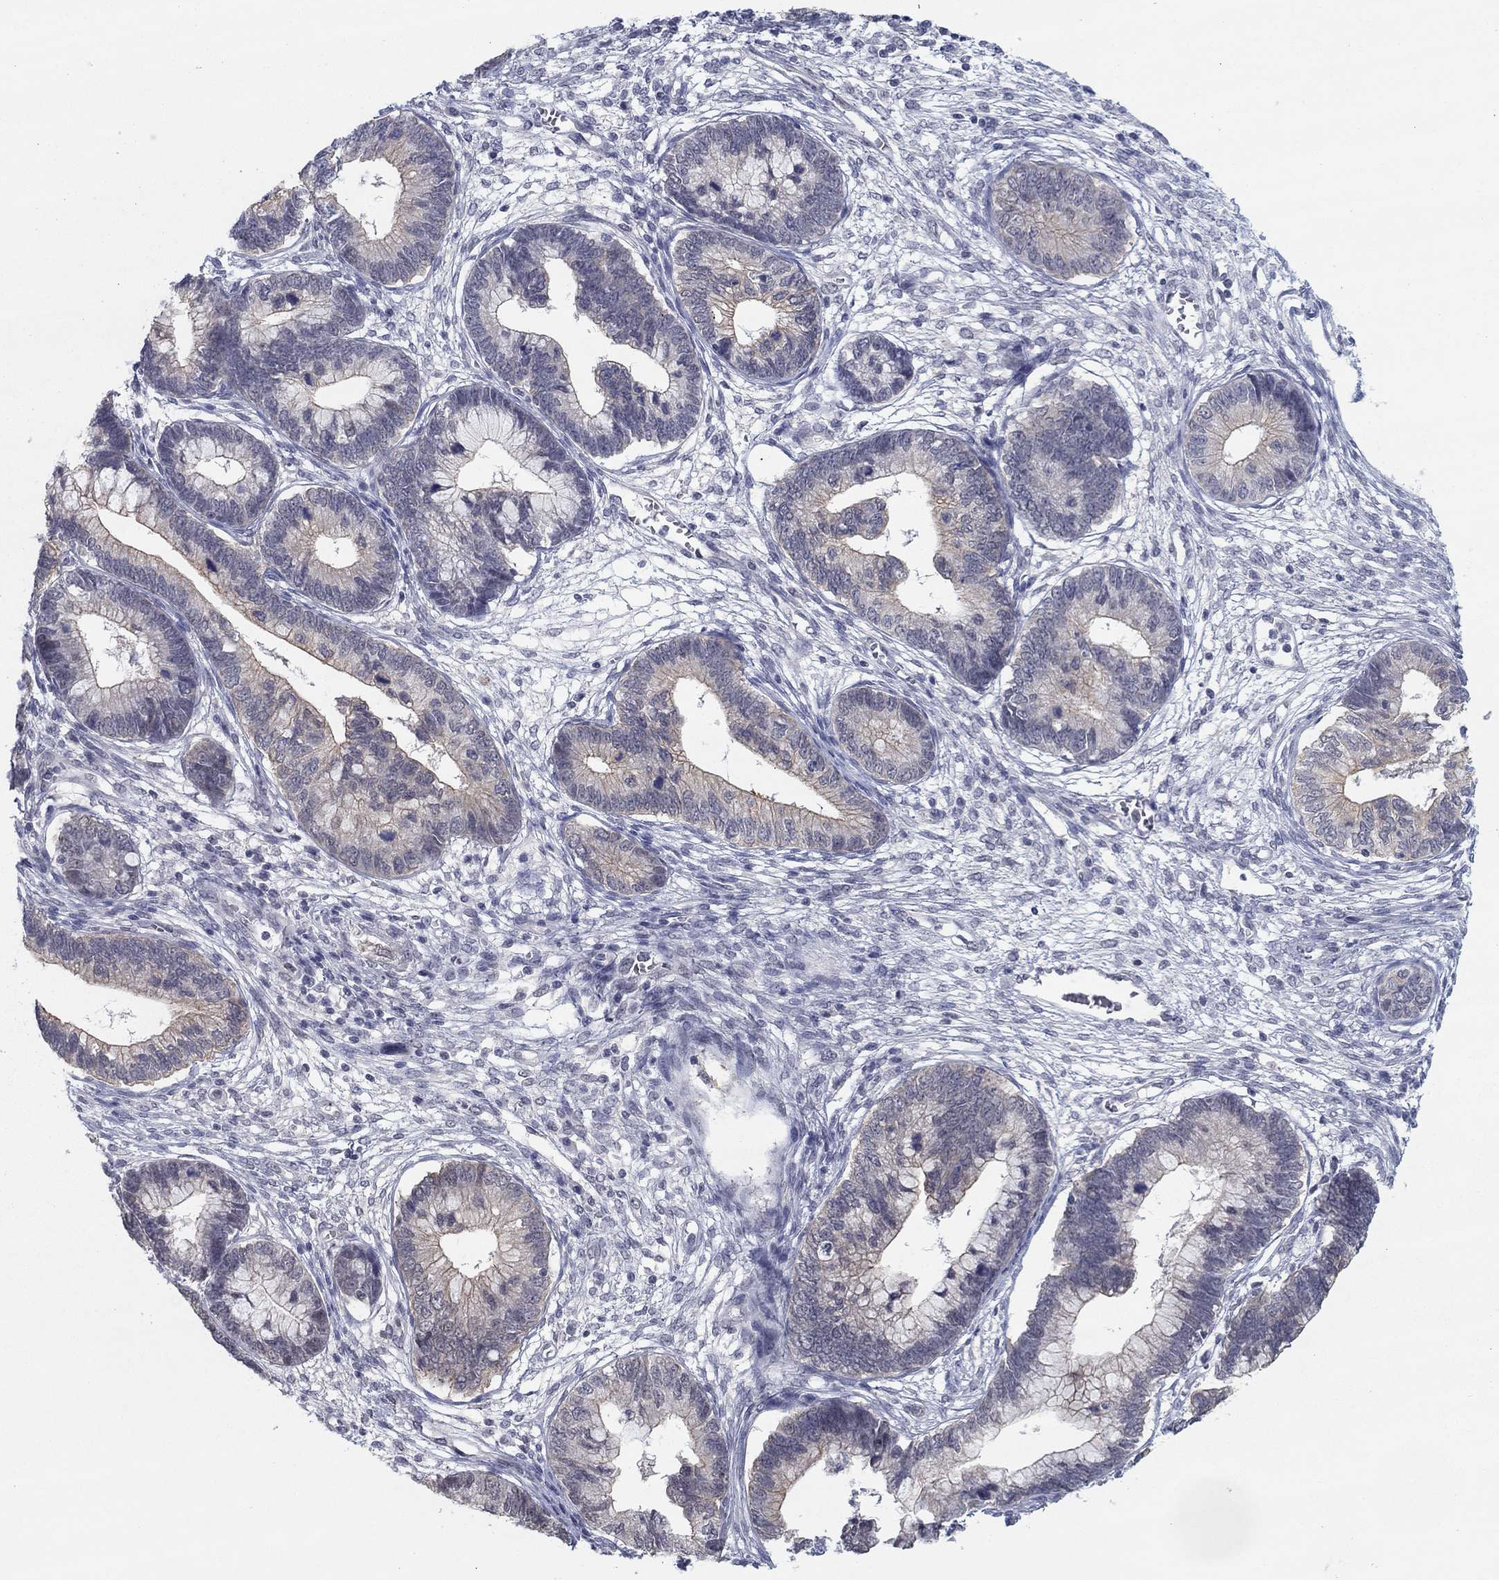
{"staining": {"intensity": "negative", "quantity": "none", "location": "none"}, "tissue": "cervical cancer", "cell_type": "Tumor cells", "image_type": "cancer", "snomed": [{"axis": "morphology", "description": "Adenocarcinoma, NOS"}, {"axis": "topography", "description": "Cervix"}], "caption": "DAB (3,3'-diaminobenzidine) immunohistochemical staining of adenocarcinoma (cervical) displays no significant staining in tumor cells.", "gene": "SLC22A2", "patient": {"sex": "female", "age": 44}}